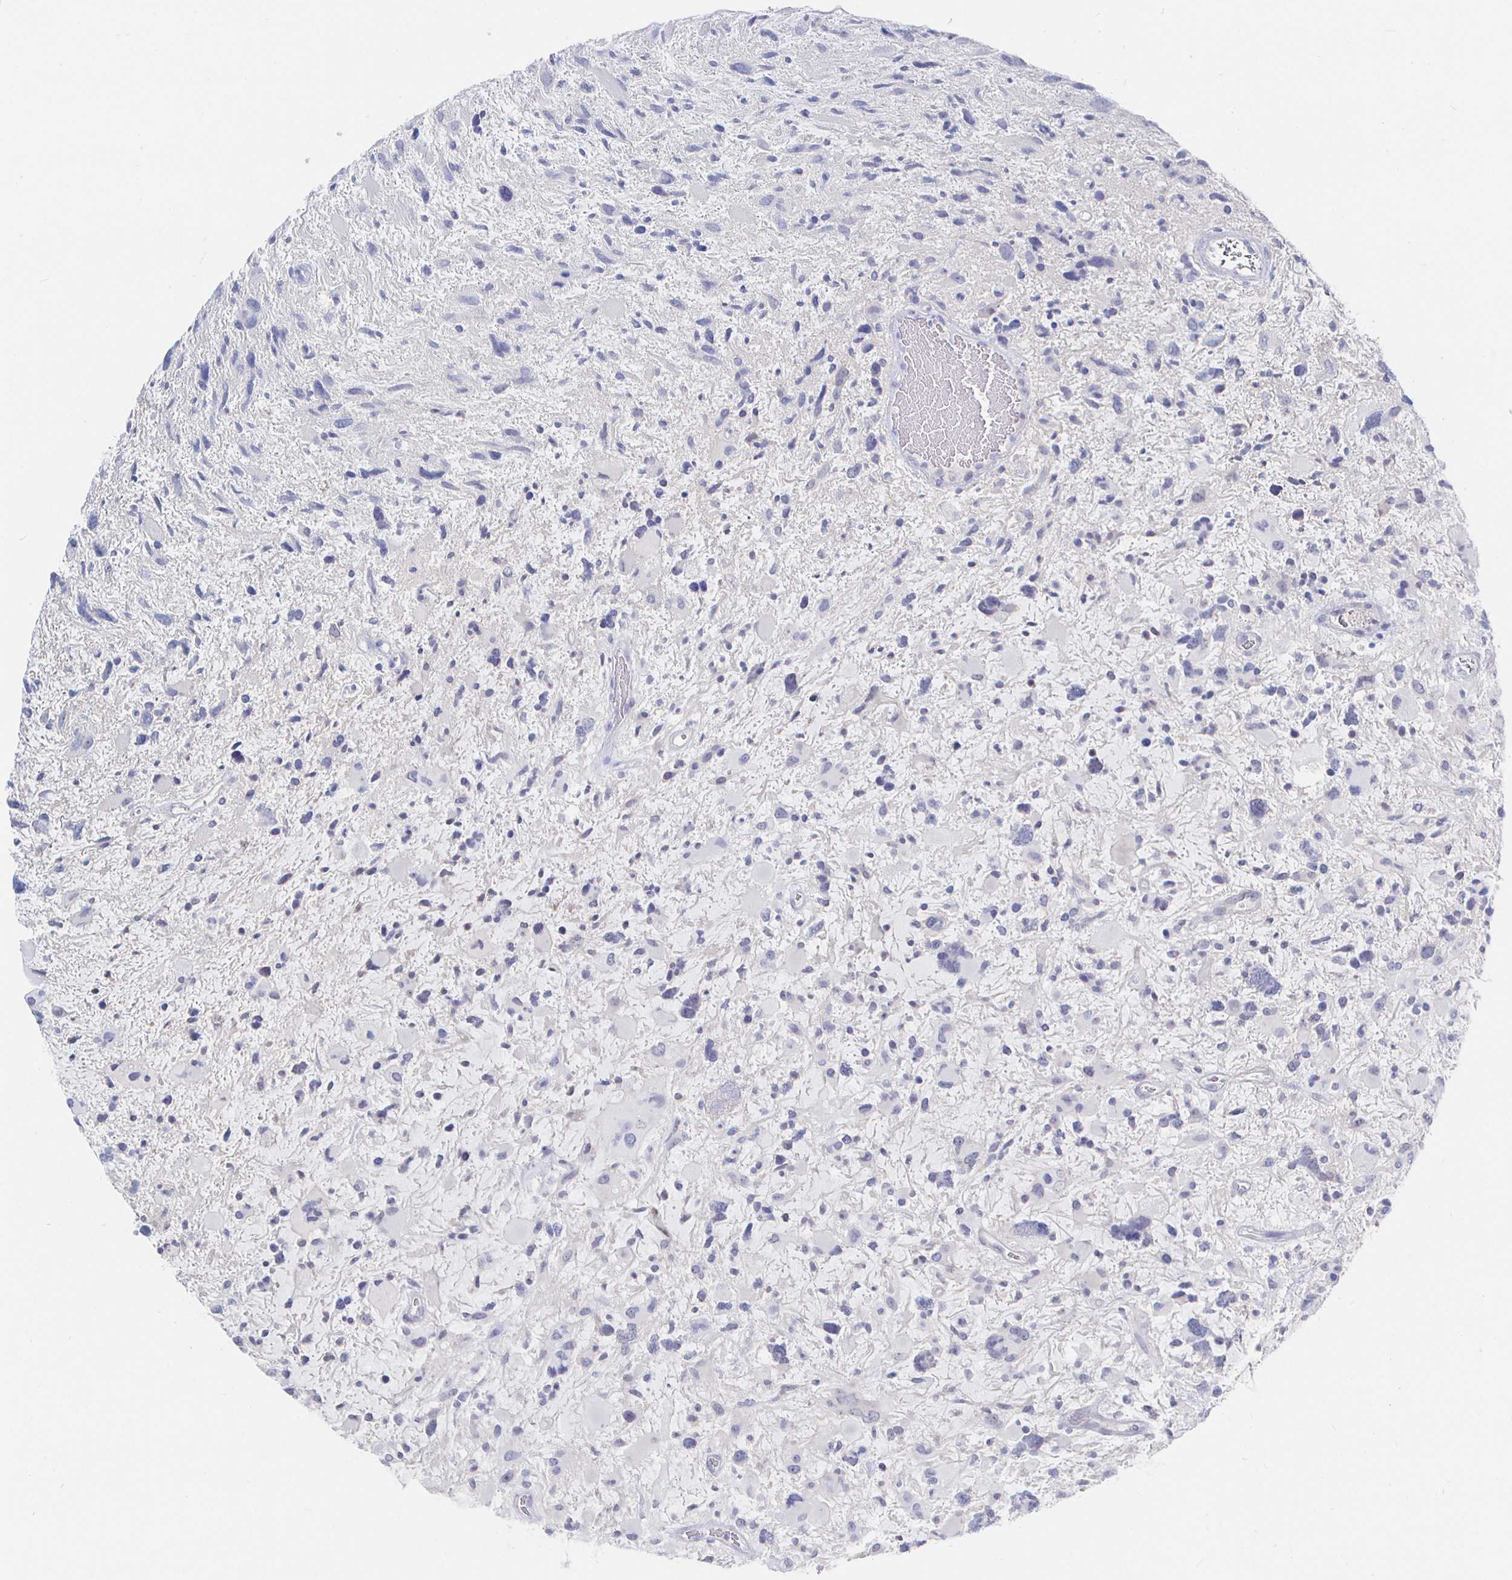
{"staining": {"intensity": "negative", "quantity": "none", "location": "none"}, "tissue": "glioma", "cell_type": "Tumor cells", "image_type": "cancer", "snomed": [{"axis": "morphology", "description": "Glioma, malignant, High grade"}, {"axis": "topography", "description": "Brain"}], "caption": "This is a histopathology image of immunohistochemistry staining of glioma, which shows no expression in tumor cells. Brightfield microscopy of immunohistochemistry stained with DAB (brown) and hematoxylin (blue), captured at high magnification.", "gene": "LRRC23", "patient": {"sex": "female", "age": 11}}